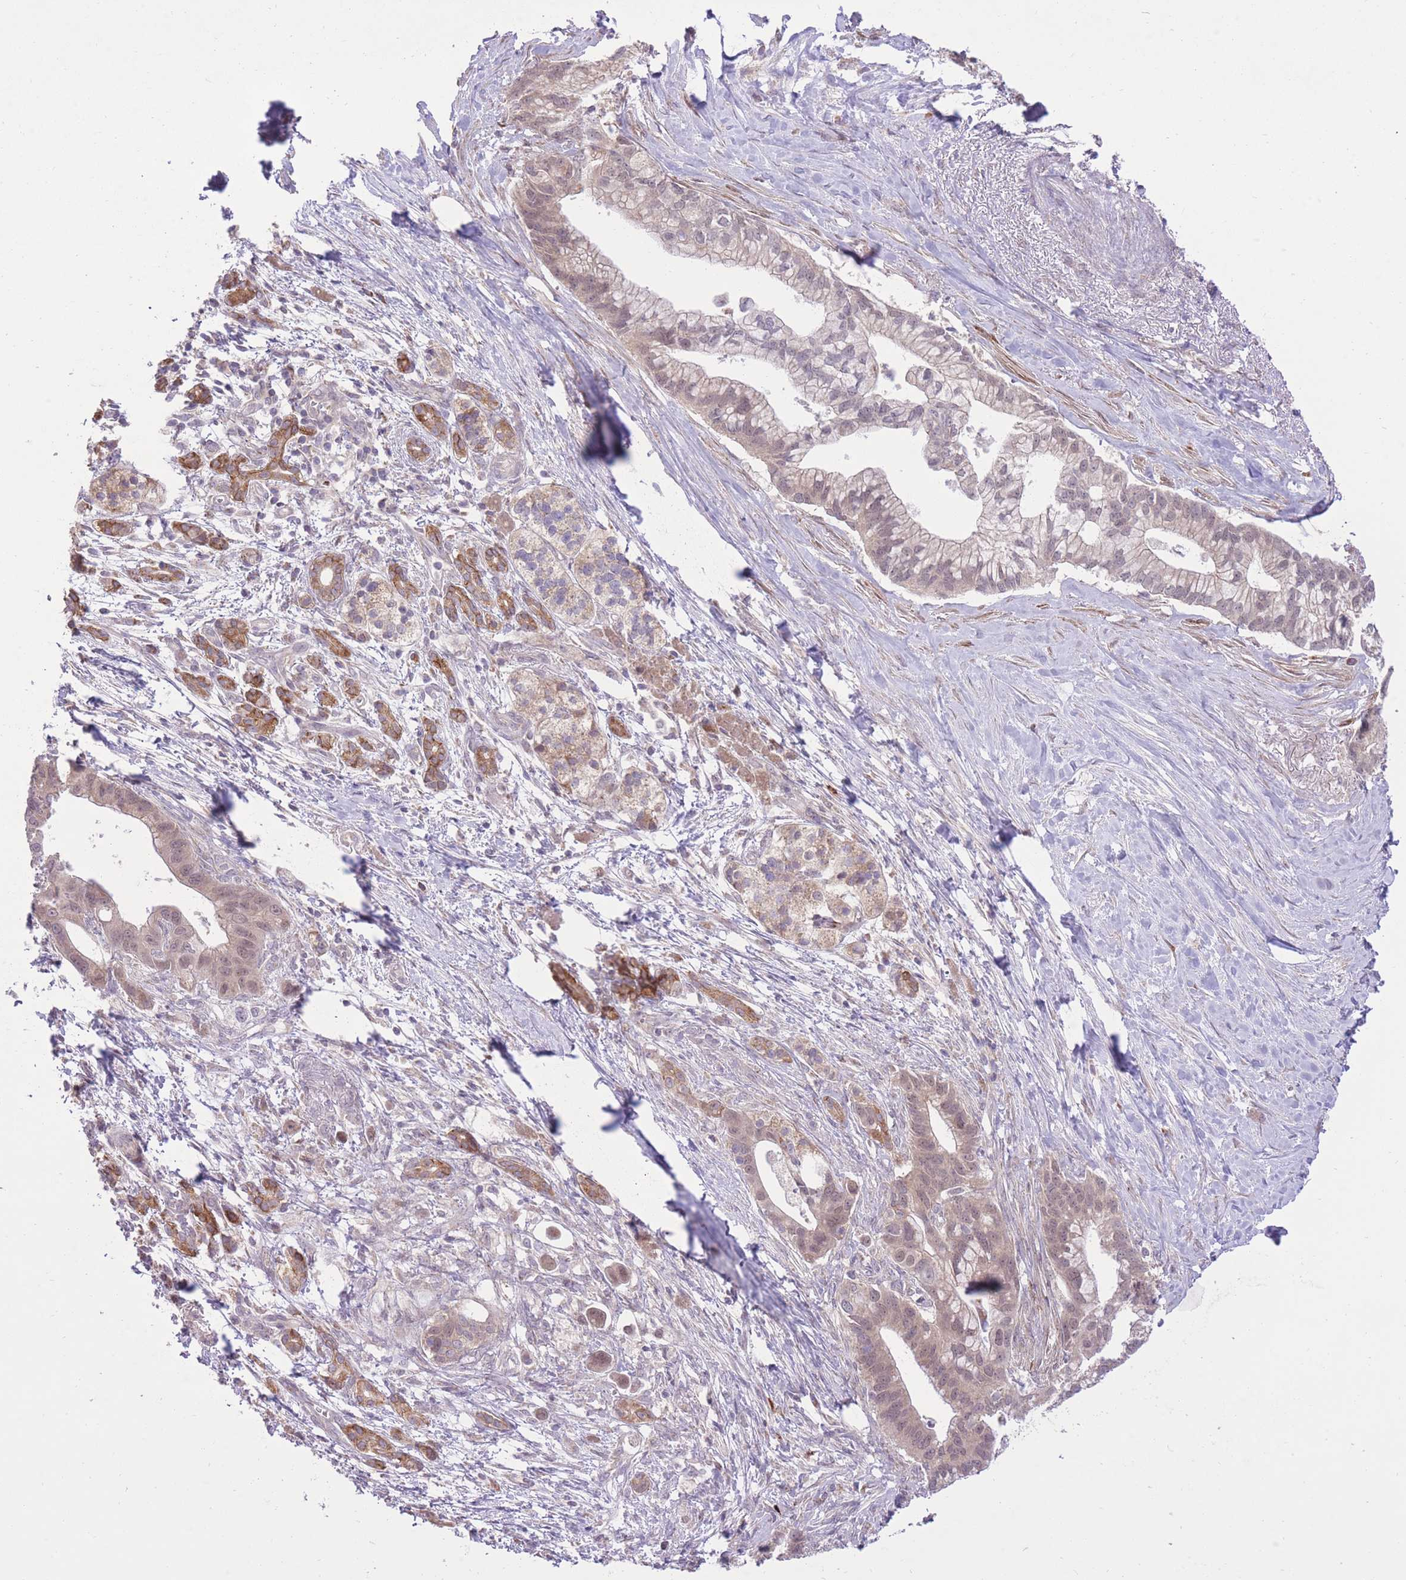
{"staining": {"intensity": "weak", "quantity": "<25%", "location": "nuclear"}, "tissue": "pancreatic cancer", "cell_type": "Tumor cells", "image_type": "cancer", "snomed": [{"axis": "morphology", "description": "Adenocarcinoma, NOS"}, {"axis": "topography", "description": "Pancreas"}], "caption": "Pancreatic cancer (adenocarcinoma) stained for a protein using IHC displays no expression tumor cells.", "gene": "SLC4A4", "patient": {"sex": "male", "age": 68}}